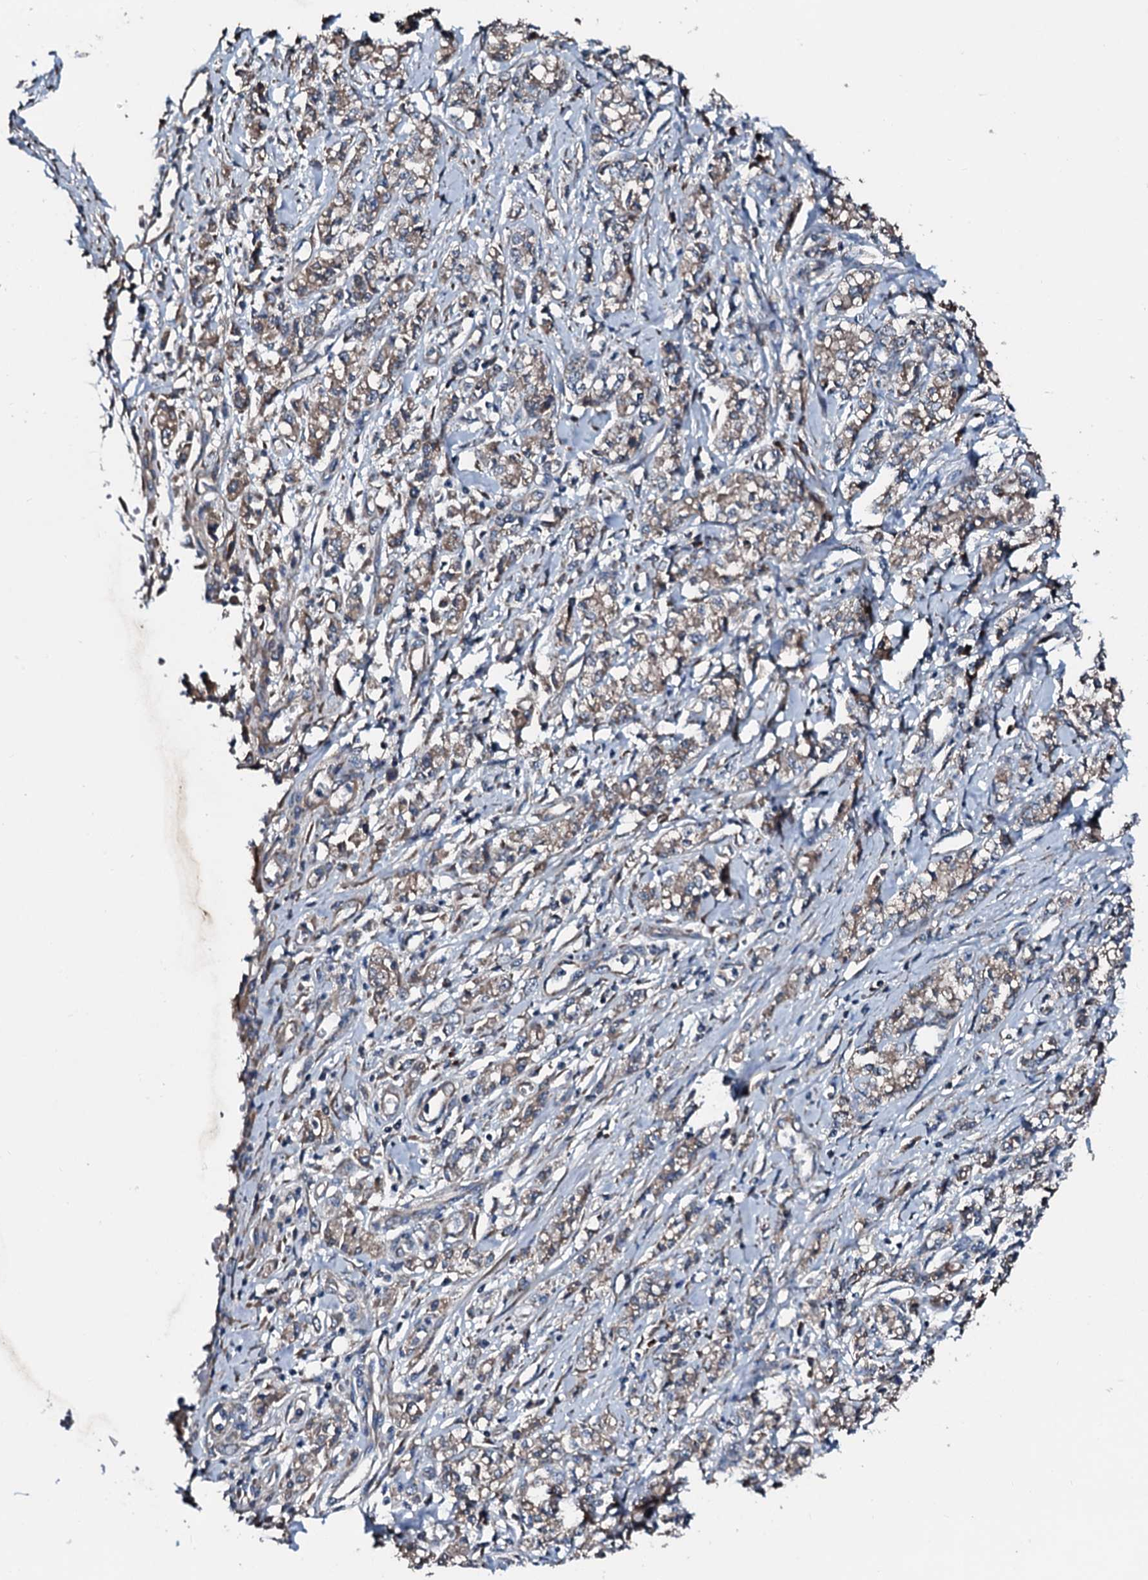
{"staining": {"intensity": "weak", "quantity": ">75%", "location": "cytoplasmic/membranous"}, "tissue": "stomach cancer", "cell_type": "Tumor cells", "image_type": "cancer", "snomed": [{"axis": "morphology", "description": "Adenocarcinoma, NOS"}, {"axis": "topography", "description": "Stomach"}], "caption": "Immunohistochemistry (IHC) (DAB) staining of human stomach adenocarcinoma shows weak cytoplasmic/membranous protein expression in approximately >75% of tumor cells.", "gene": "ACSS3", "patient": {"sex": "female", "age": 76}}